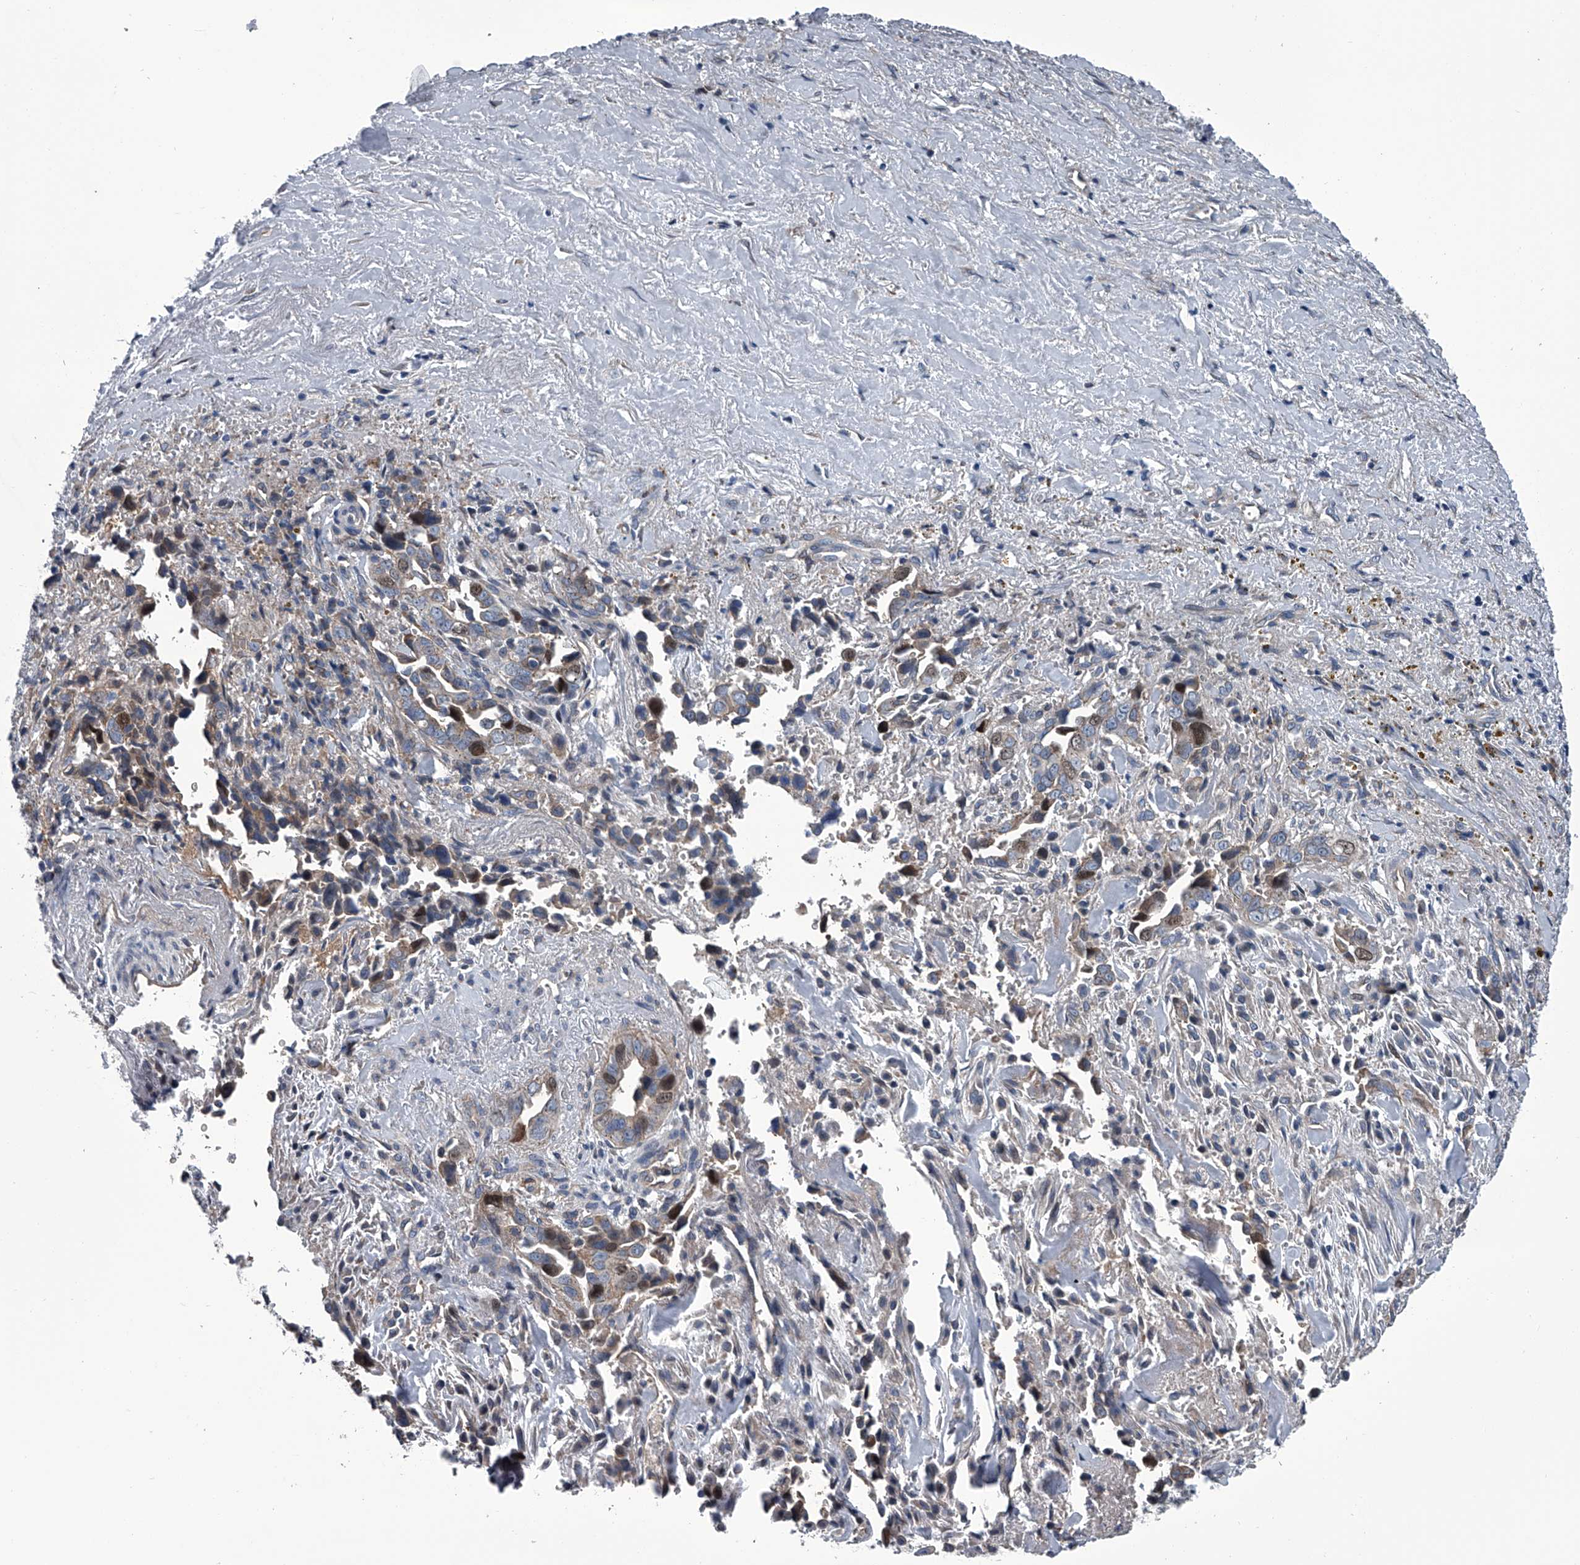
{"staining": {"intensity": "moderate", "quantity": "25%-75%", "location": "cytoplasmic/membranous,nuclear"}, "tissue": "liver cancer", "cell_type": "Tumor cells", "image_type": "cancer", "snomed": [{"axis": "morphology", "description": "Cholangiocarcinoma"}, {"axis": "topography", "description": "Liver"}], "caption": "High-power microscopy captured an immunohistochemistry photomicrograph of cholangiocarcinoma (liver), revealing moderate cytoplasmic/membranous and nuclear positivity in approximately 25%-75% of tumor cells.", "gene": "ABCG1", "patient": {"sex": "female", "age": 79}}